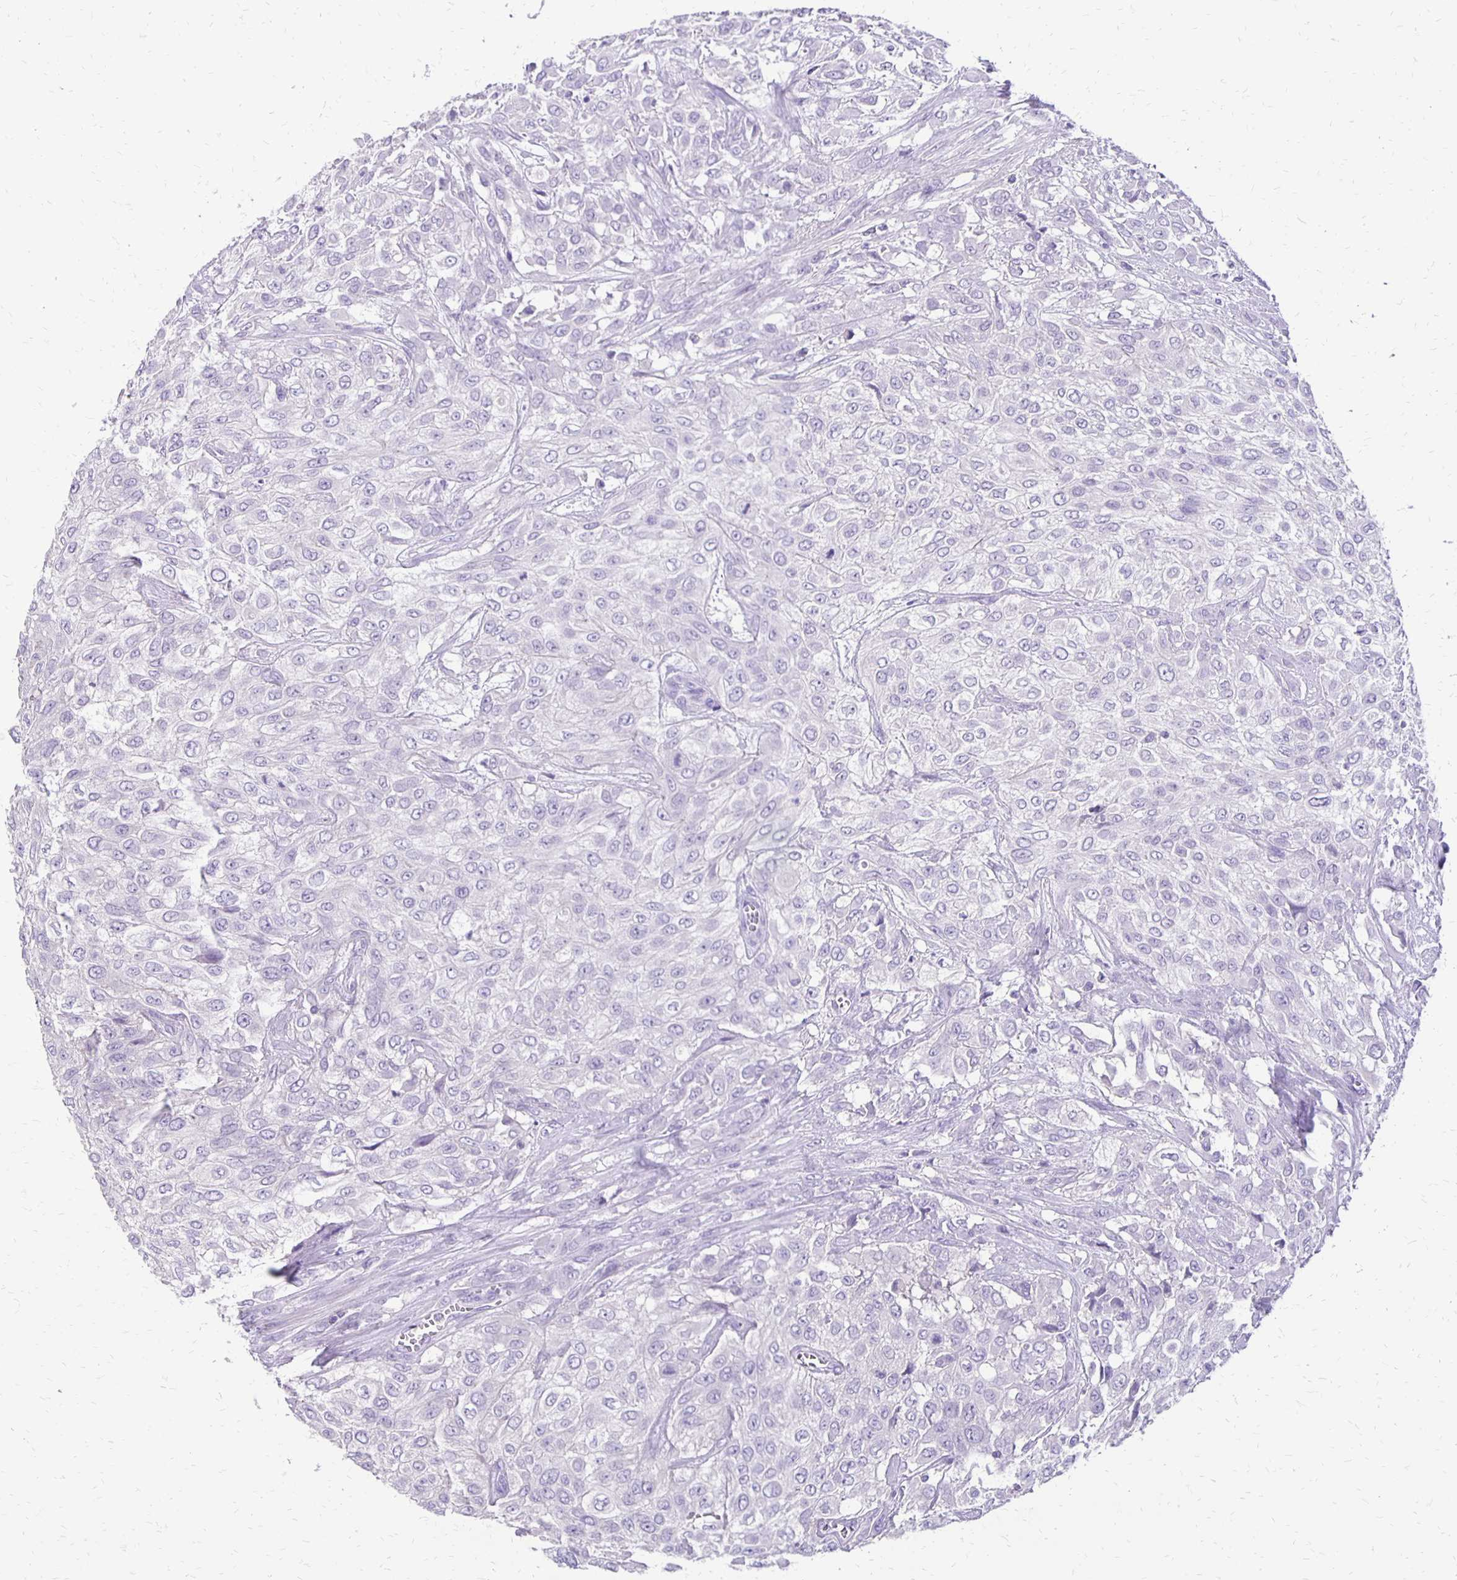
{"staining": {"intensity": "negative", "quantity": "none", "location": "none"}, "tissue": "urothelial cancer", "cell_type": "Tumor cells", "image_type": "cancer", "snomed": [{"axis": "morphology", "description": "Urothelial carcinoma, High grade"}, {"axis": "topography", "description": "Urinary bladder"}], "caption": "A high-resolution photomicrograph shows immunohistochemistry staining of high-grade urothelial carcinoma, which displays no significant positivity in tumor cells. Brightfield microscopy of immunohistochemistry (IHC) stained with DAB (3,3'-diaminobenzidine) (brown) and hematoxylin (blue), captured at high magnification.", "gene": "ANKRD45", "patient": {"sex": "male", "age": 57}}